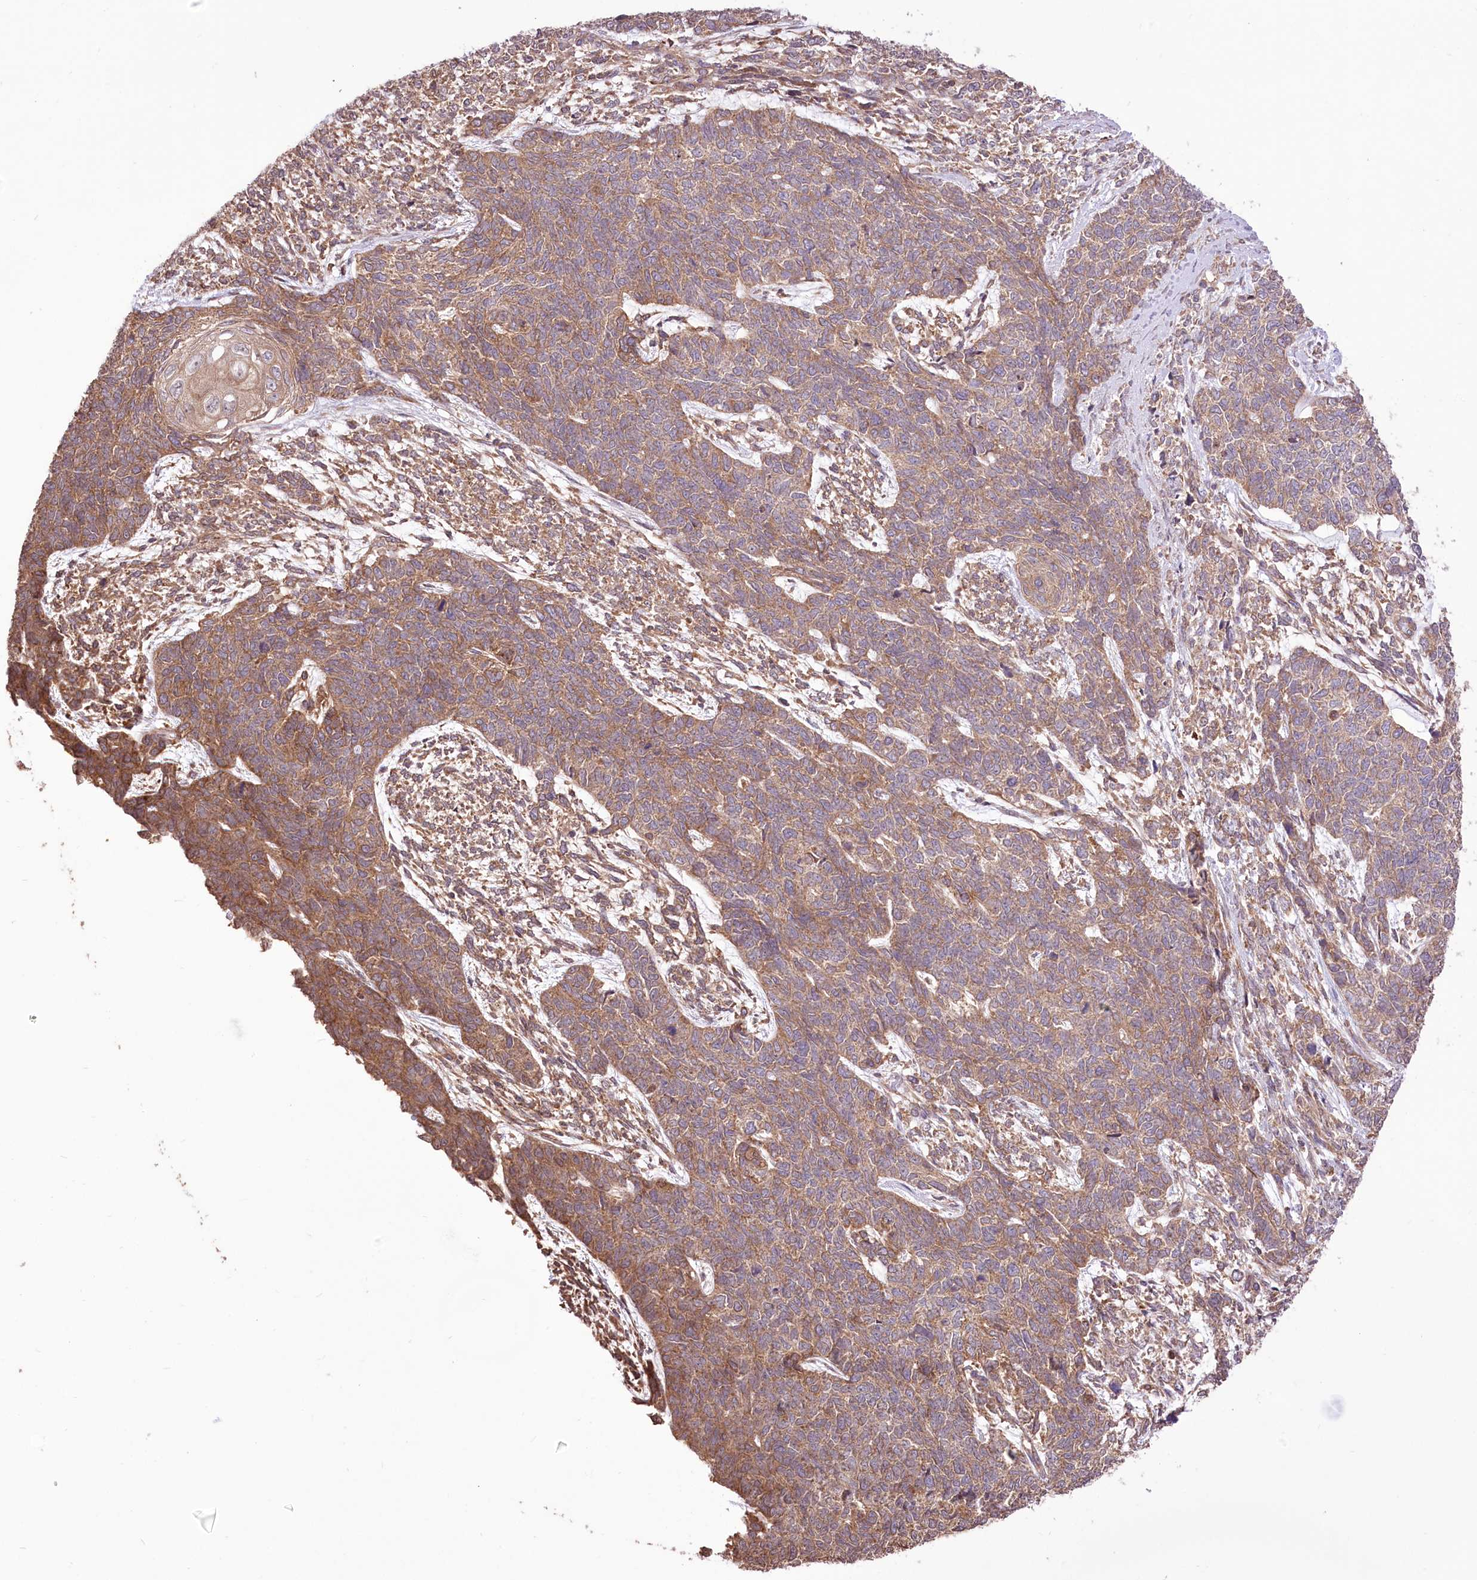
{"staining": {"intensity": "moderate", "quantity": ">75%", "location": "cytoplasmic/membranous"}, "tissue": "cervical cancer", "cell_type": "Tumor cells", "image_type": "cancer", "snomed": [{"axis": "morphology", "description": "Squamous cell carcinoma, NOS"}, {"axis": "topography", "description": "Cervix"}], "caption": "Immunohistochemical staining of cervical squamous cell carcinoma demonstrates medium levels of moderate cytoplasmic/membranous protein staining in about >75% of tumor cells.", "gene": "XYLB", "patient": {"sex": "female", "age": 63}}